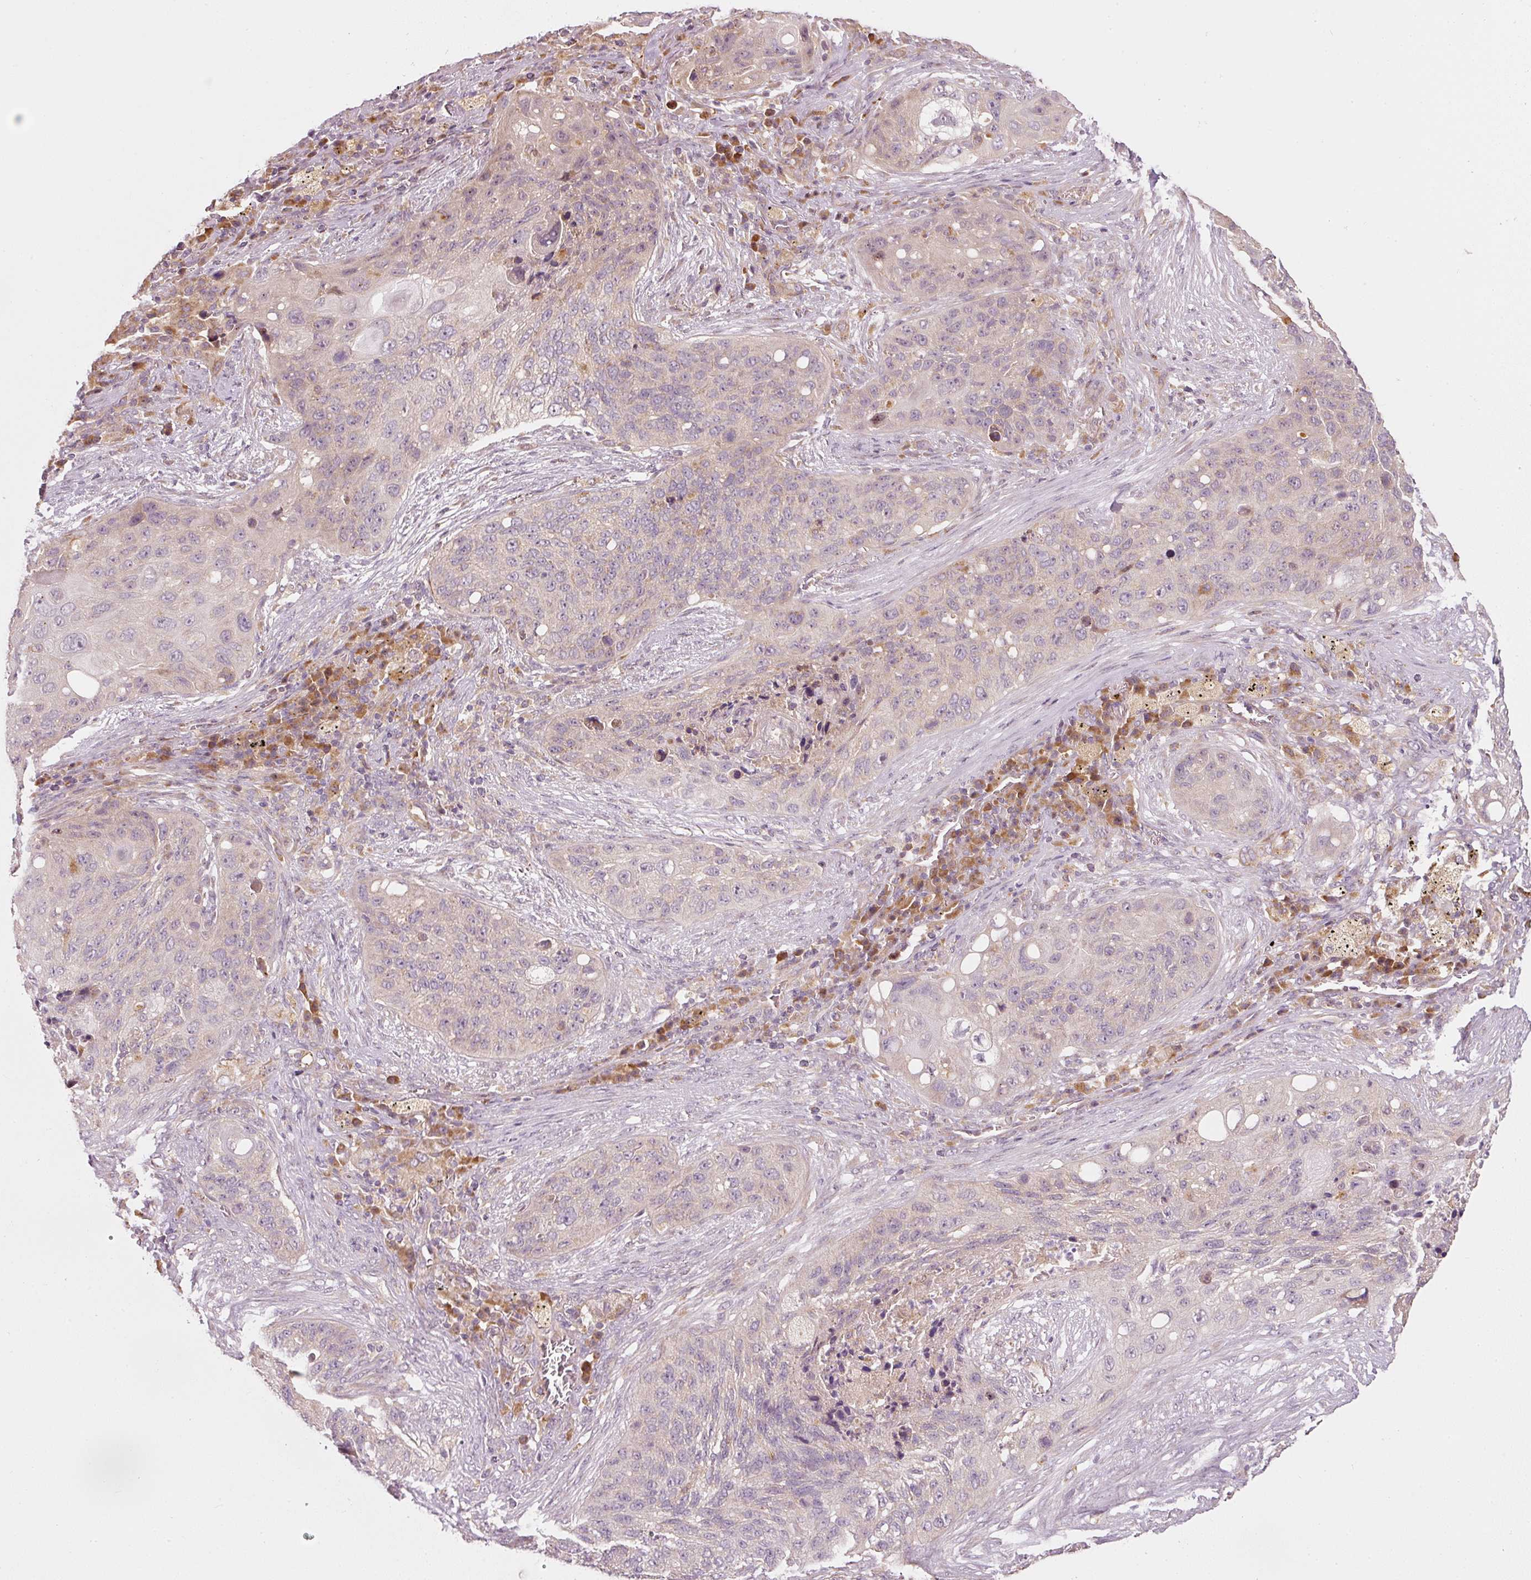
{"staining": {"intensity": "negative", "quantity": "none", "location": "none"}, "tissue": "lung cancer", "cell_type": "Tumor cells", "image_type": "cancer", "snomed": [{"axis": "morphology", "description": "Squamous cell carcinoma, NOS"}, {"axis": "topography", "description": "Lung"}], "caption": "The micrograph reveals no significant positivity in tumor cells of lung squamous cell carcinoma.", "gene": "MAP10", "patient": {"sex": "female", "age": 63}}